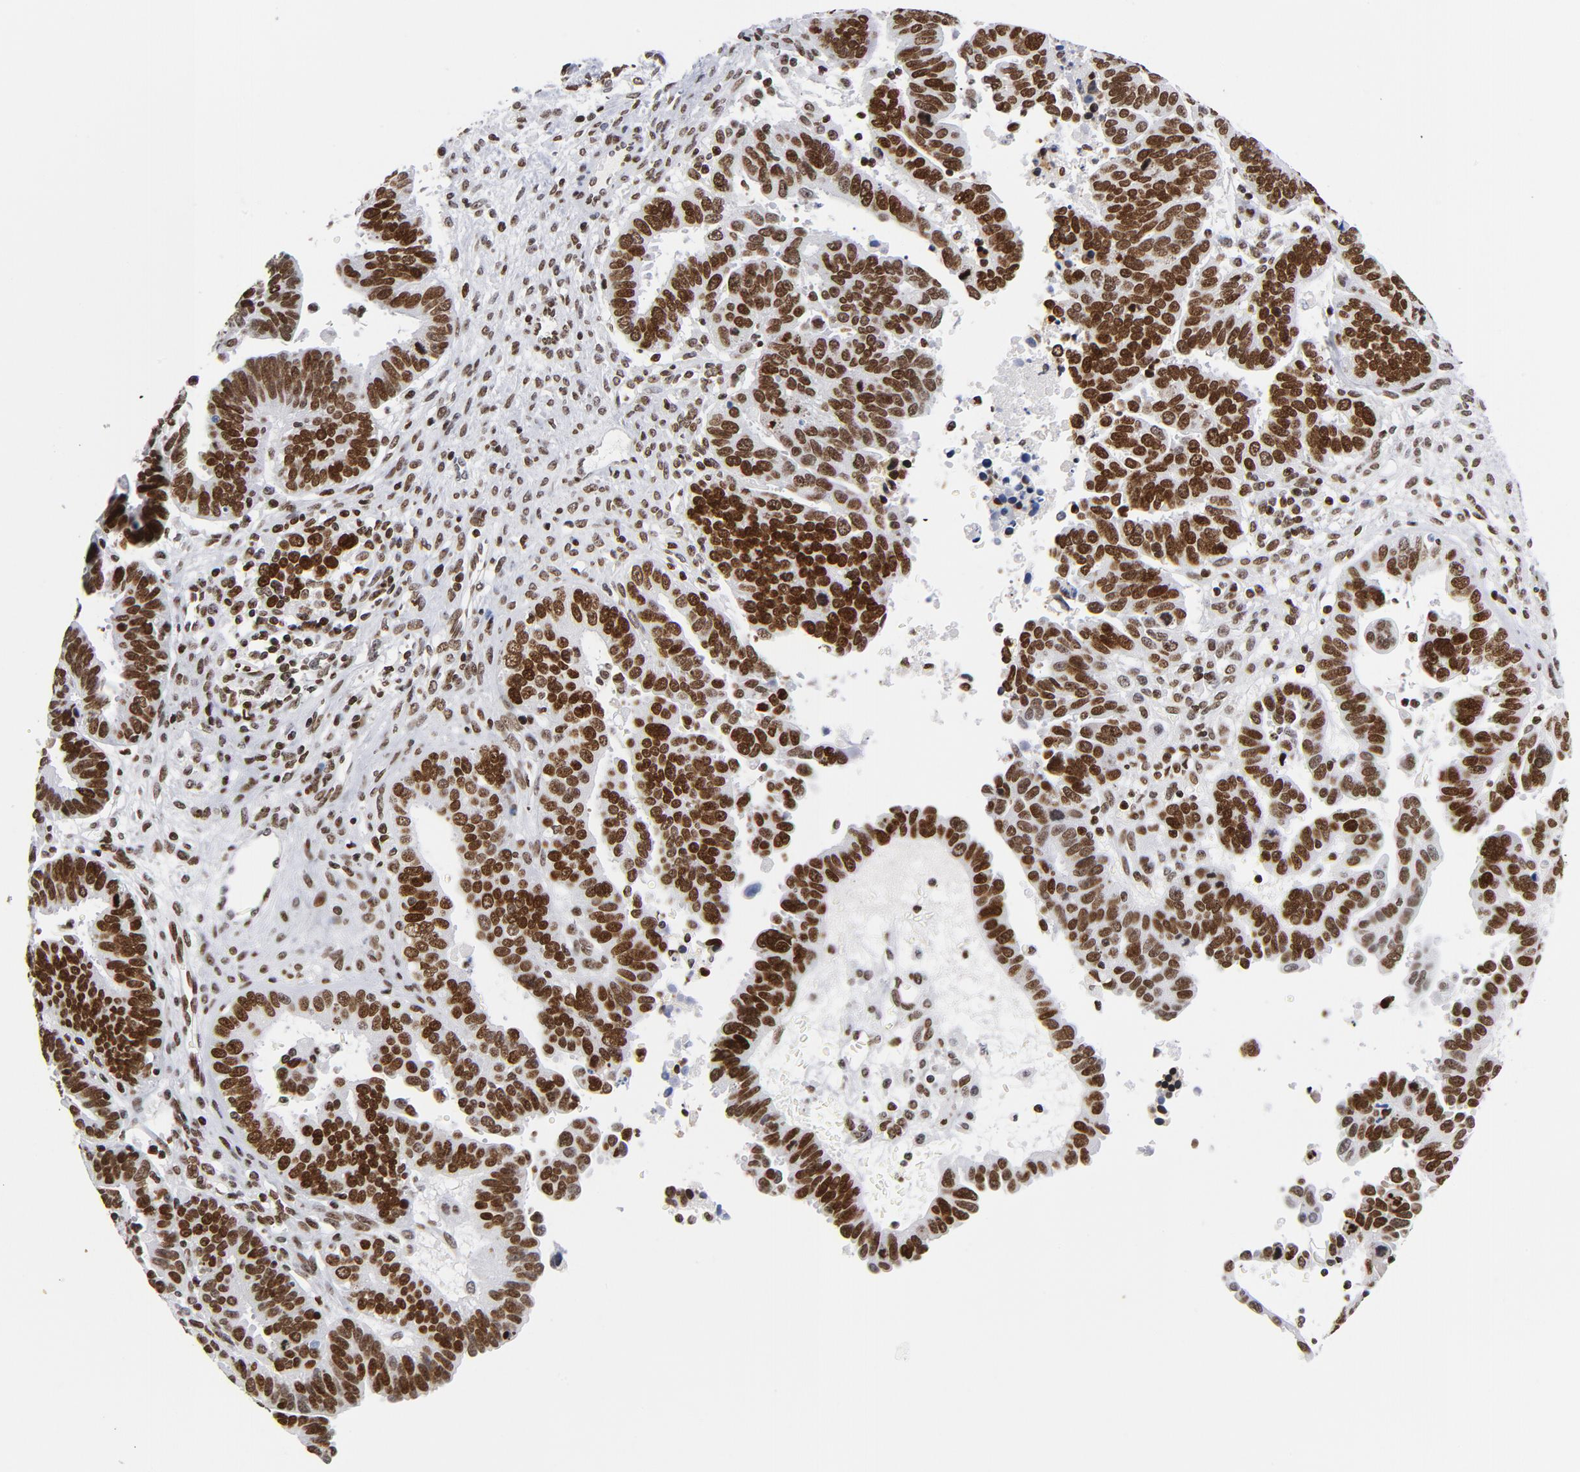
{"staining": {"intensity": "strong", "quantity": ">75%", "location": "nuclear"}, "tissue": "ovarian cancer", "cell_type": "Tumor cells", "image_type": "cancer", "snomed": [{"axis": "morphology", "description": "Carcinoma, endometroid"}, {"axis": "morphology", "description": "Cystadenocarcinoma, serous, NOS"}, {"axis": "topography", "description": "Ovary"}], "caption": "Immunohistochemistry (IHC) of human ovarian cancer (endometroid carcinoma) demonstrates high levels of strong nuclear staining in approximately >75% of tumor cells.", "gene": "TOP2B", "patient": {"sex": "female", "age": 45}}